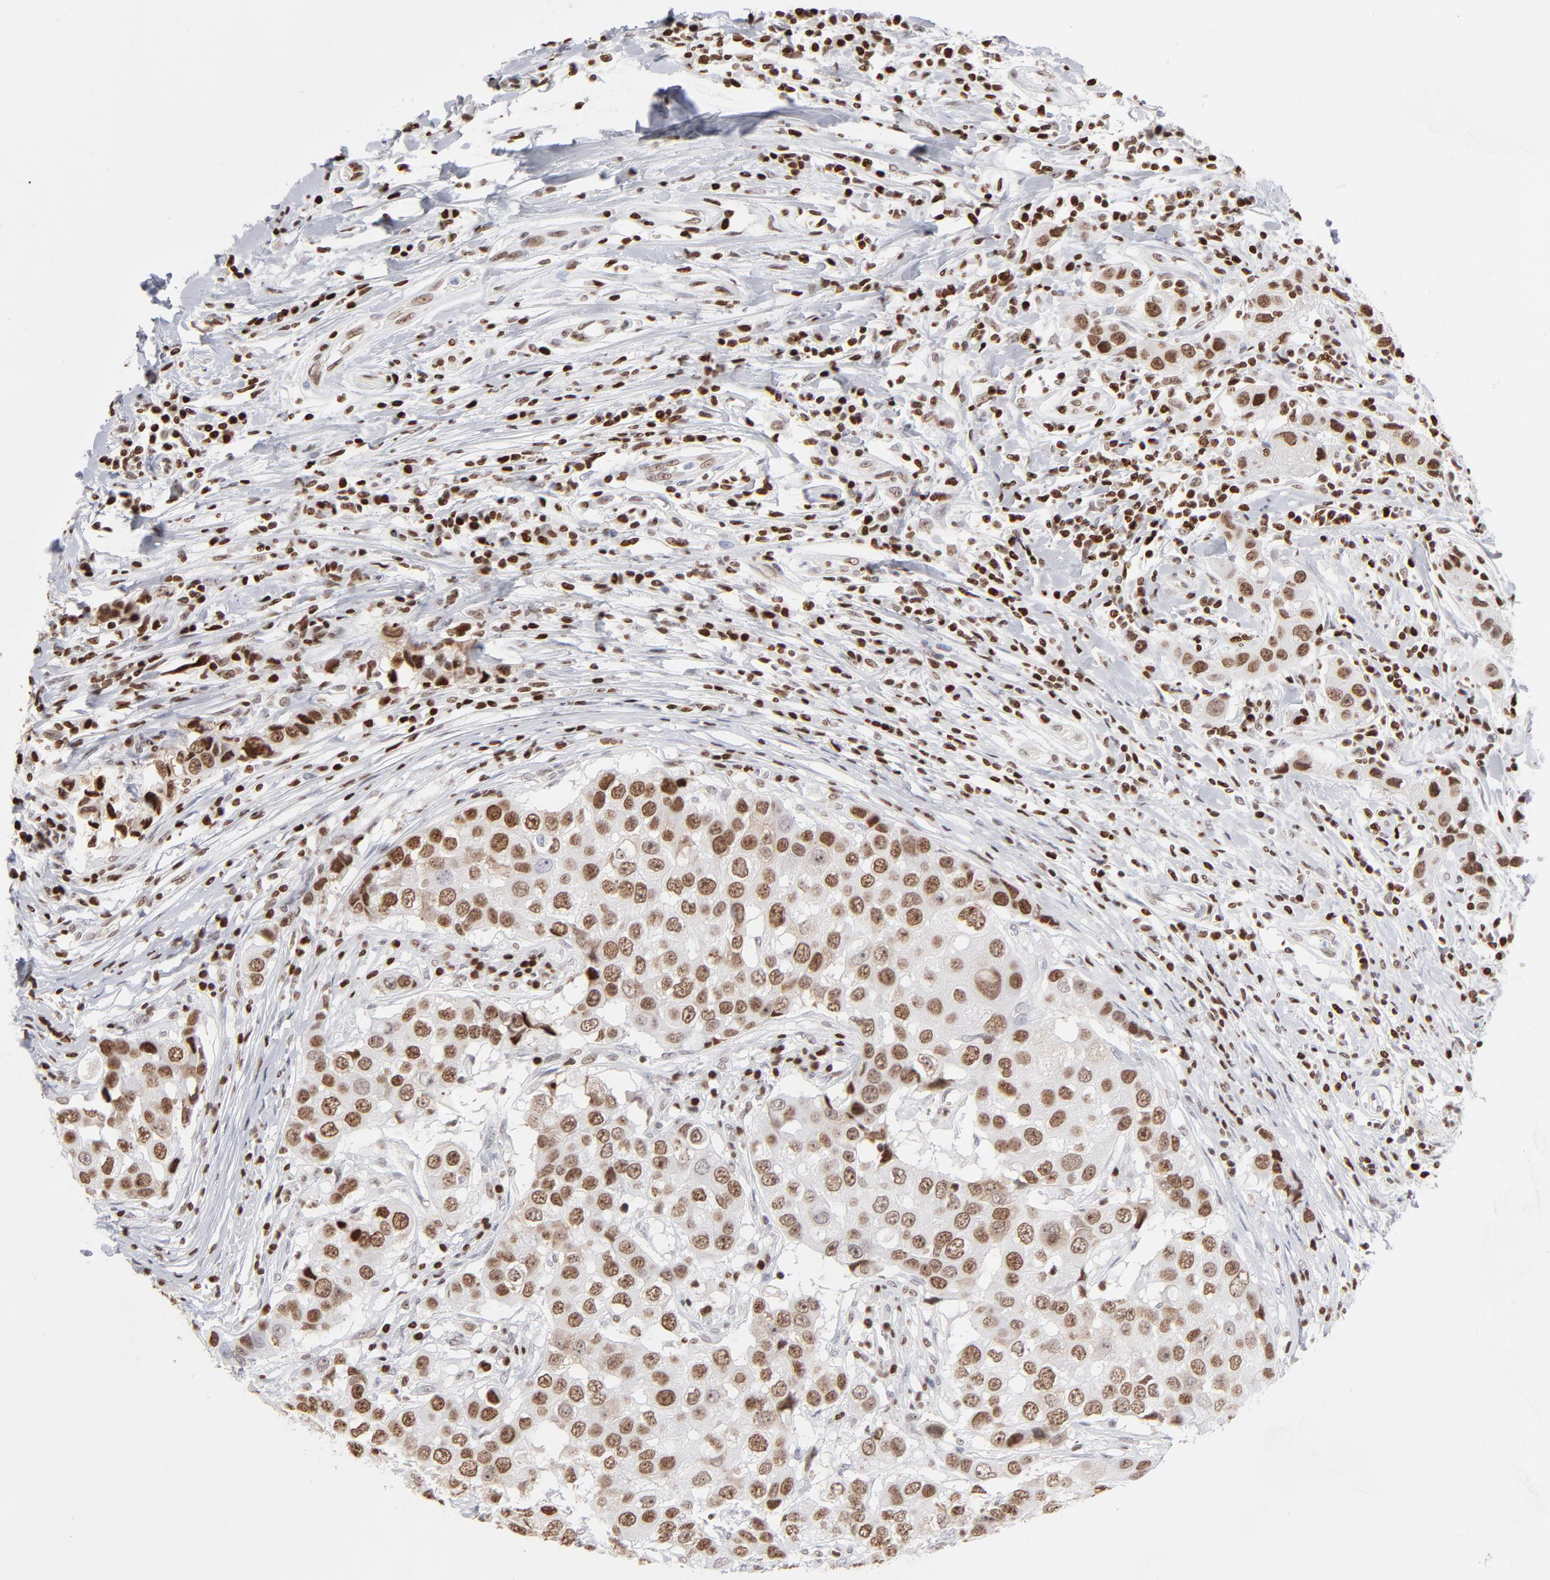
{"staining": {"intensity": "strong", "quantity": ">75%", "location": "nuclear"}, "tissue": "breast cancer", "cell_type": "Tumor cells", "image_type": "cancer", "snomed": [{"axis": "morphology", "description": "Duct carcinoma"}, {"axis": "topography", "description": "Breast"}], "caption": "The photomicrograph shows a brown stain indicating the presence of a protein in the nuclear of tumor cells in breast cancer (intraductal carcinoma).", "gene": "PARP1", "patient": {"sex": "female", "age": 27}}